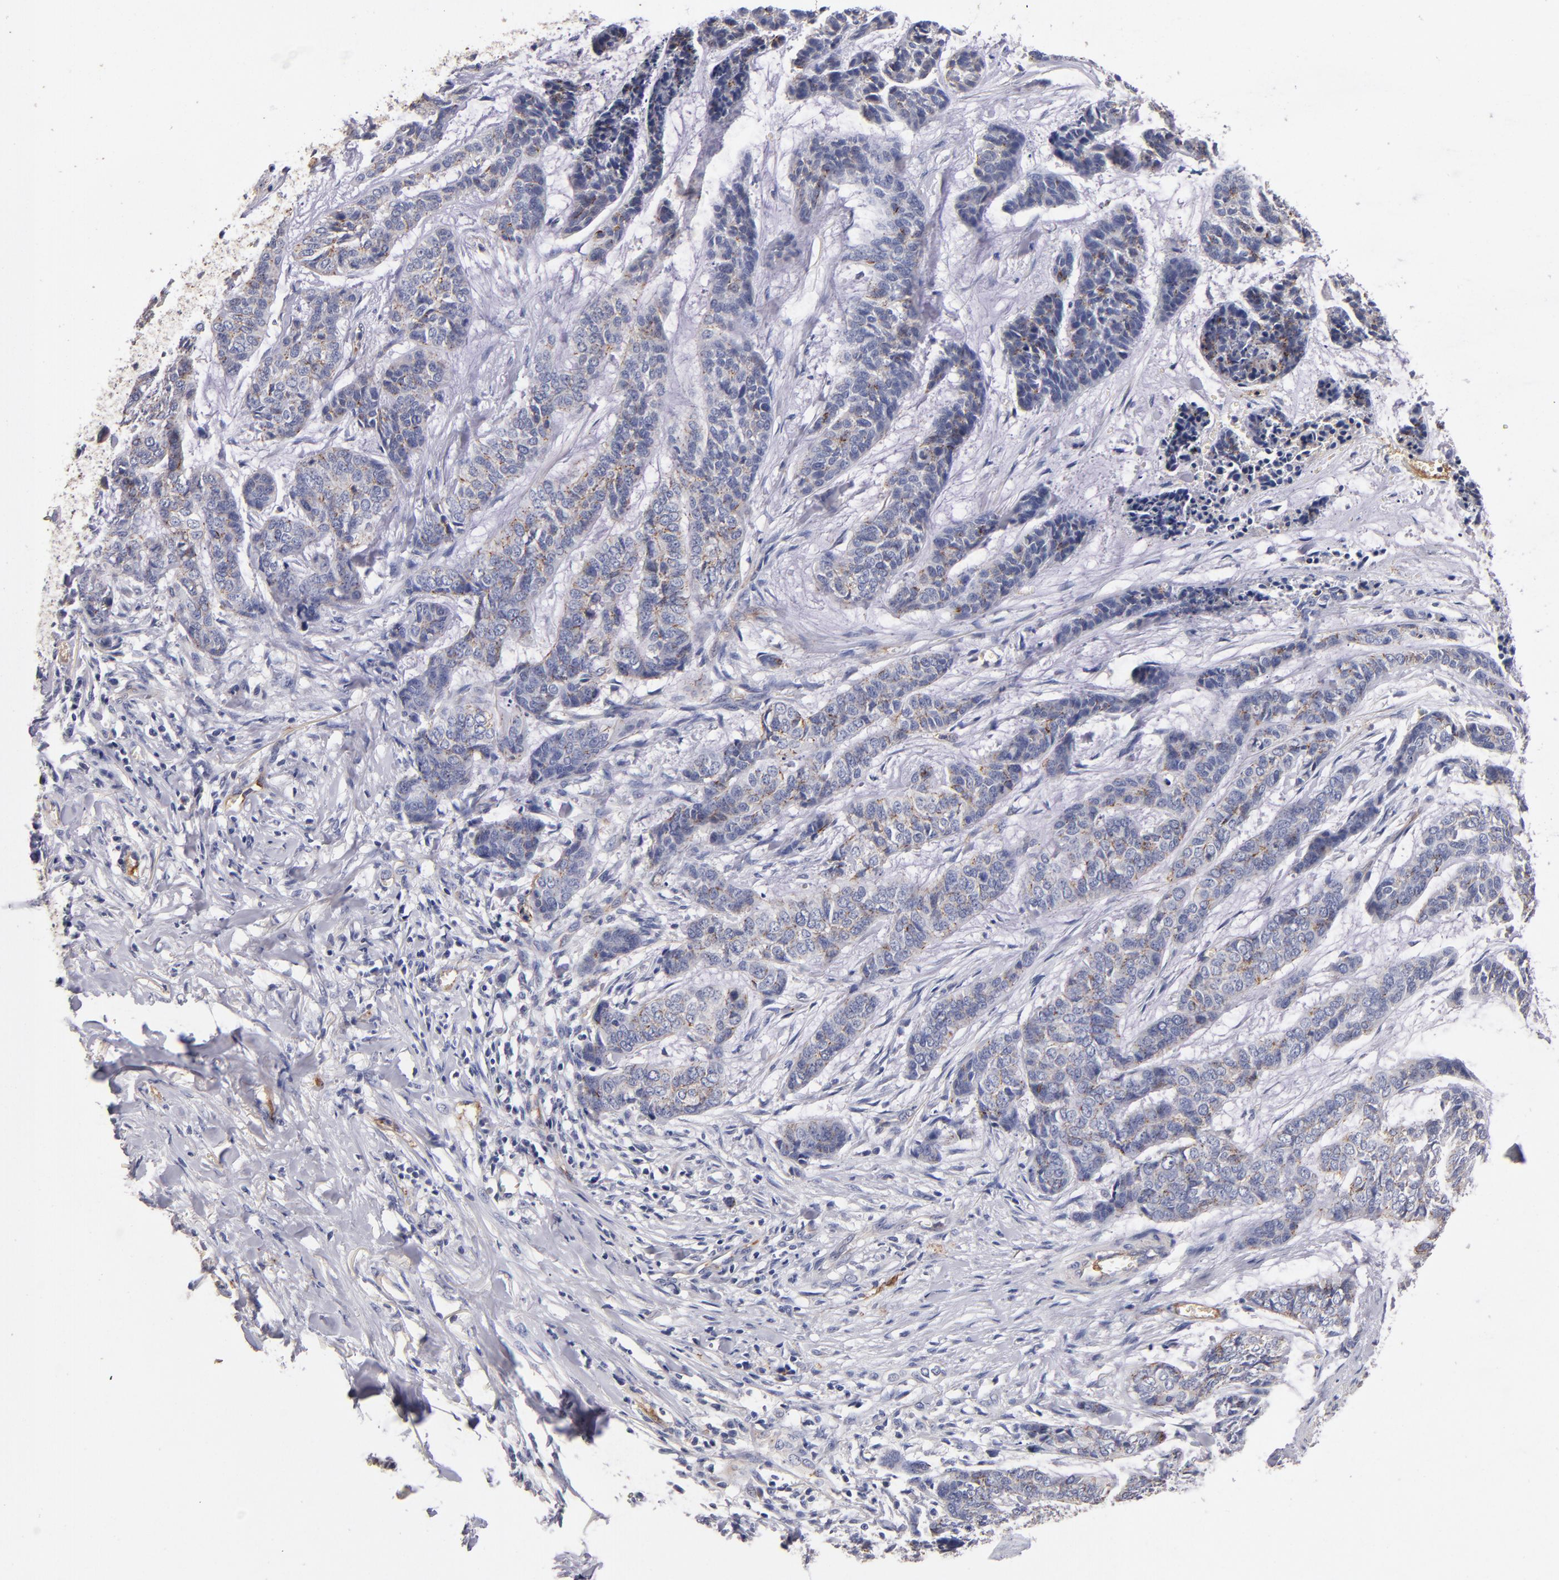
{"staining": {"intensity": "weak", "quantity": "25%-75%", "location": "cytoplasmic/membranous"}, "tissue": "skin cancer", "cell_type": "Tumor cells", "image_type": "cancer", "snomed": [{"axis": "morphology", "description": "Basal cell carcinoma"}, {"axis": "topography", "description": "Skin"}], "caption": "There is low levels of weak cytoplasmic/membranous staining in tumor cells of skin basal cell carcinoma, as demonstrated by immunohistochemical staining (brown color).", "gene": "CLDN5", "patient": {"sex": "female", "age": 64}}